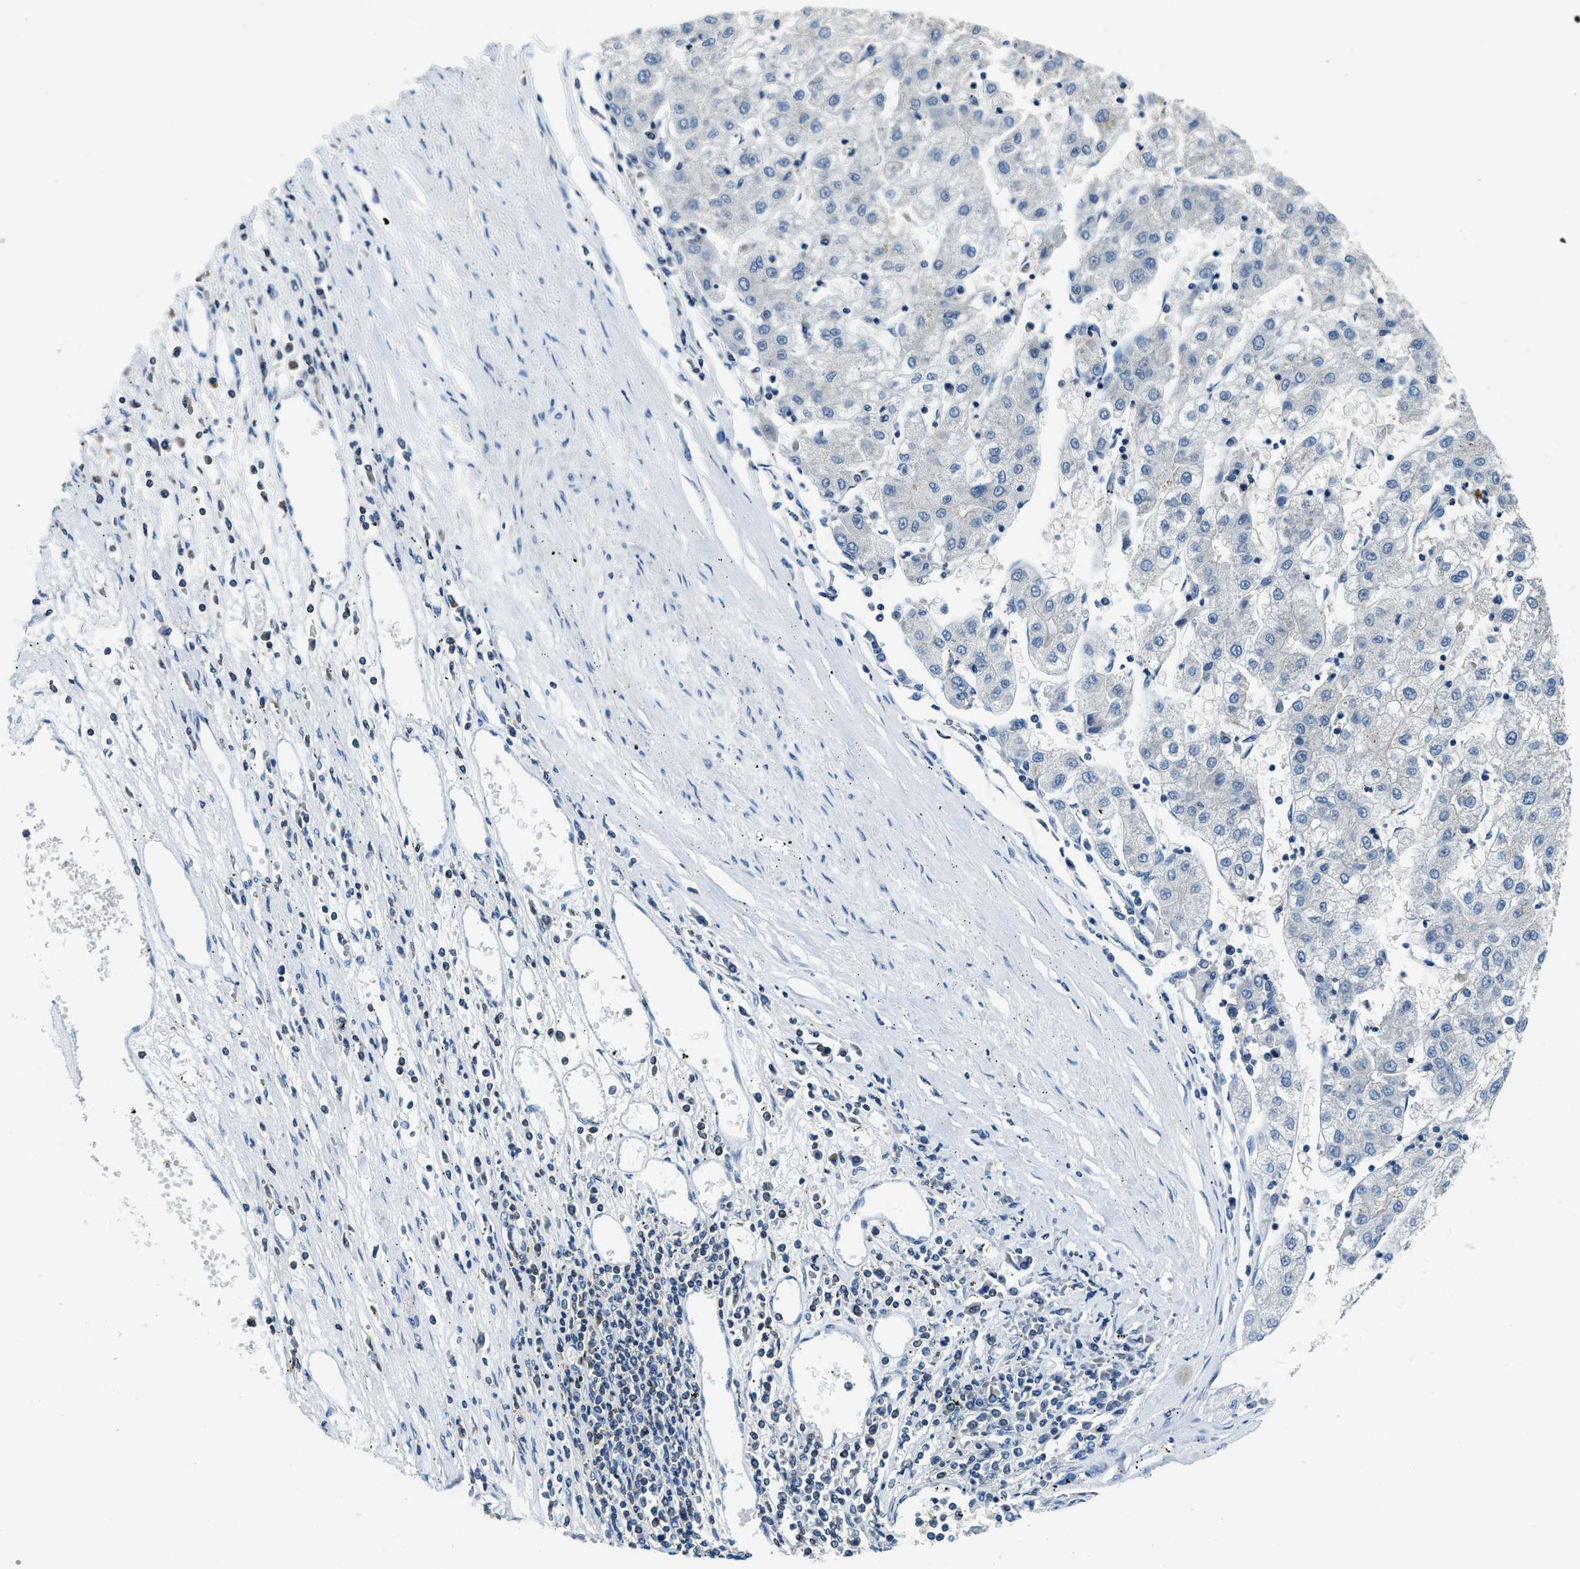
{"staining": {"intensity": "negative", "quantity": "none", "location": "none"}, "tissue": "liver cancer", "cell_type": "Tumor cells", "image_type": "cancer", "snomed": [{"axis": "morphology", "description": "Carcinoma, Hepatocellular, NOS"}, {"axis": "topography", "description": "Liver"}], "caption": "Liver hepatocellular carcinoma was stained to show a protein in brown. There is no significant positivity in tumor cells.", "gene": "MYO1G", "patient": {"sex": "male", "age": 72}}